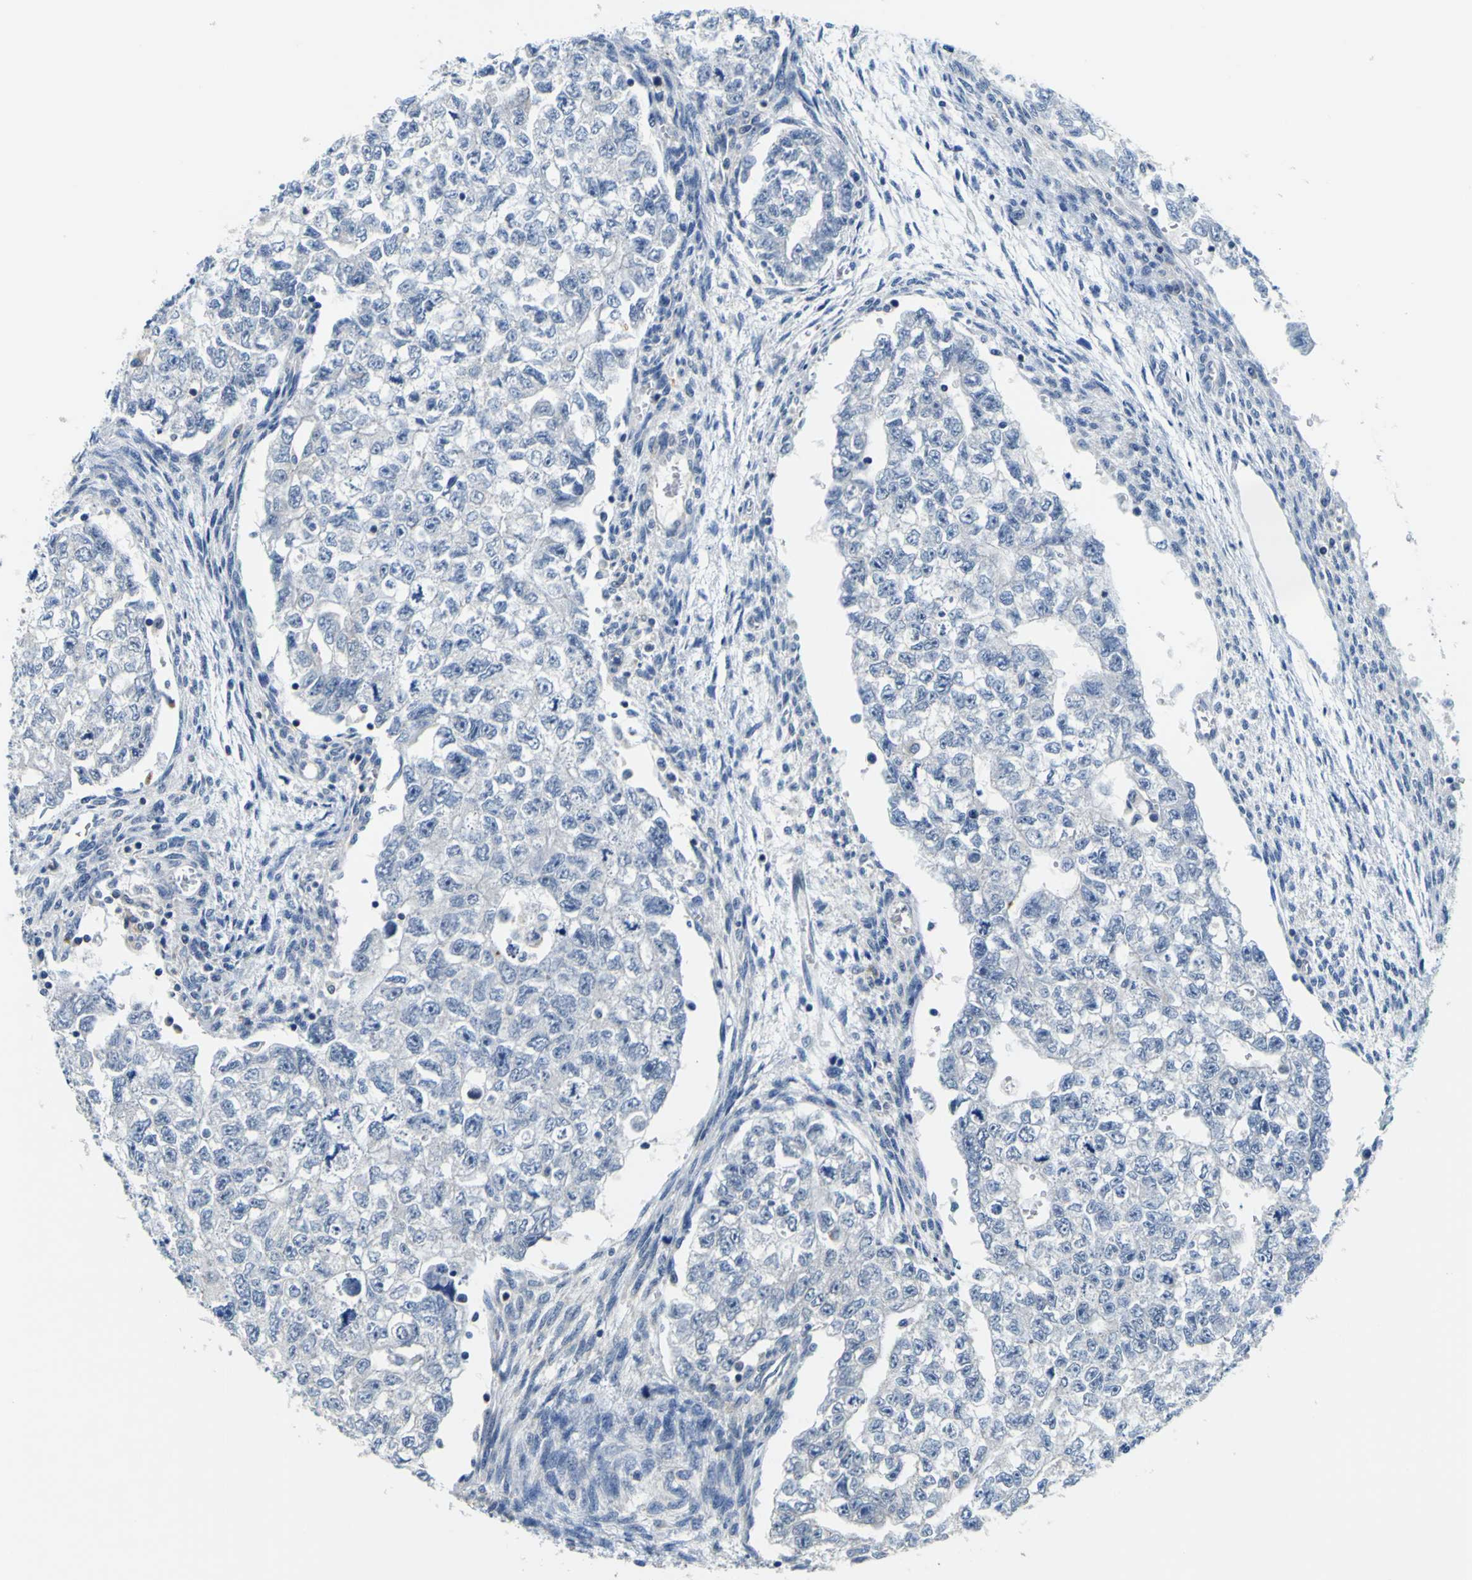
{"staining": {"intensity": "negative", "quantity": "none", "location": "none"}, "tissue": "testis cancer", "cell_type": "Tumor cells", "image_type": "cancer", "snomed": [{"axis": "morphology", "description": "Seminoma, NOS"}, {"axis": "morphology", "description": "Carcinoma, Embryonal, NOS"}, {"axis": "topography", "description": "Testis"}], "caption": "Tumor cells show no significant expression in testis cancer.", "gene": "TNIK", "patient": {"sex": "male", "age": 38}}